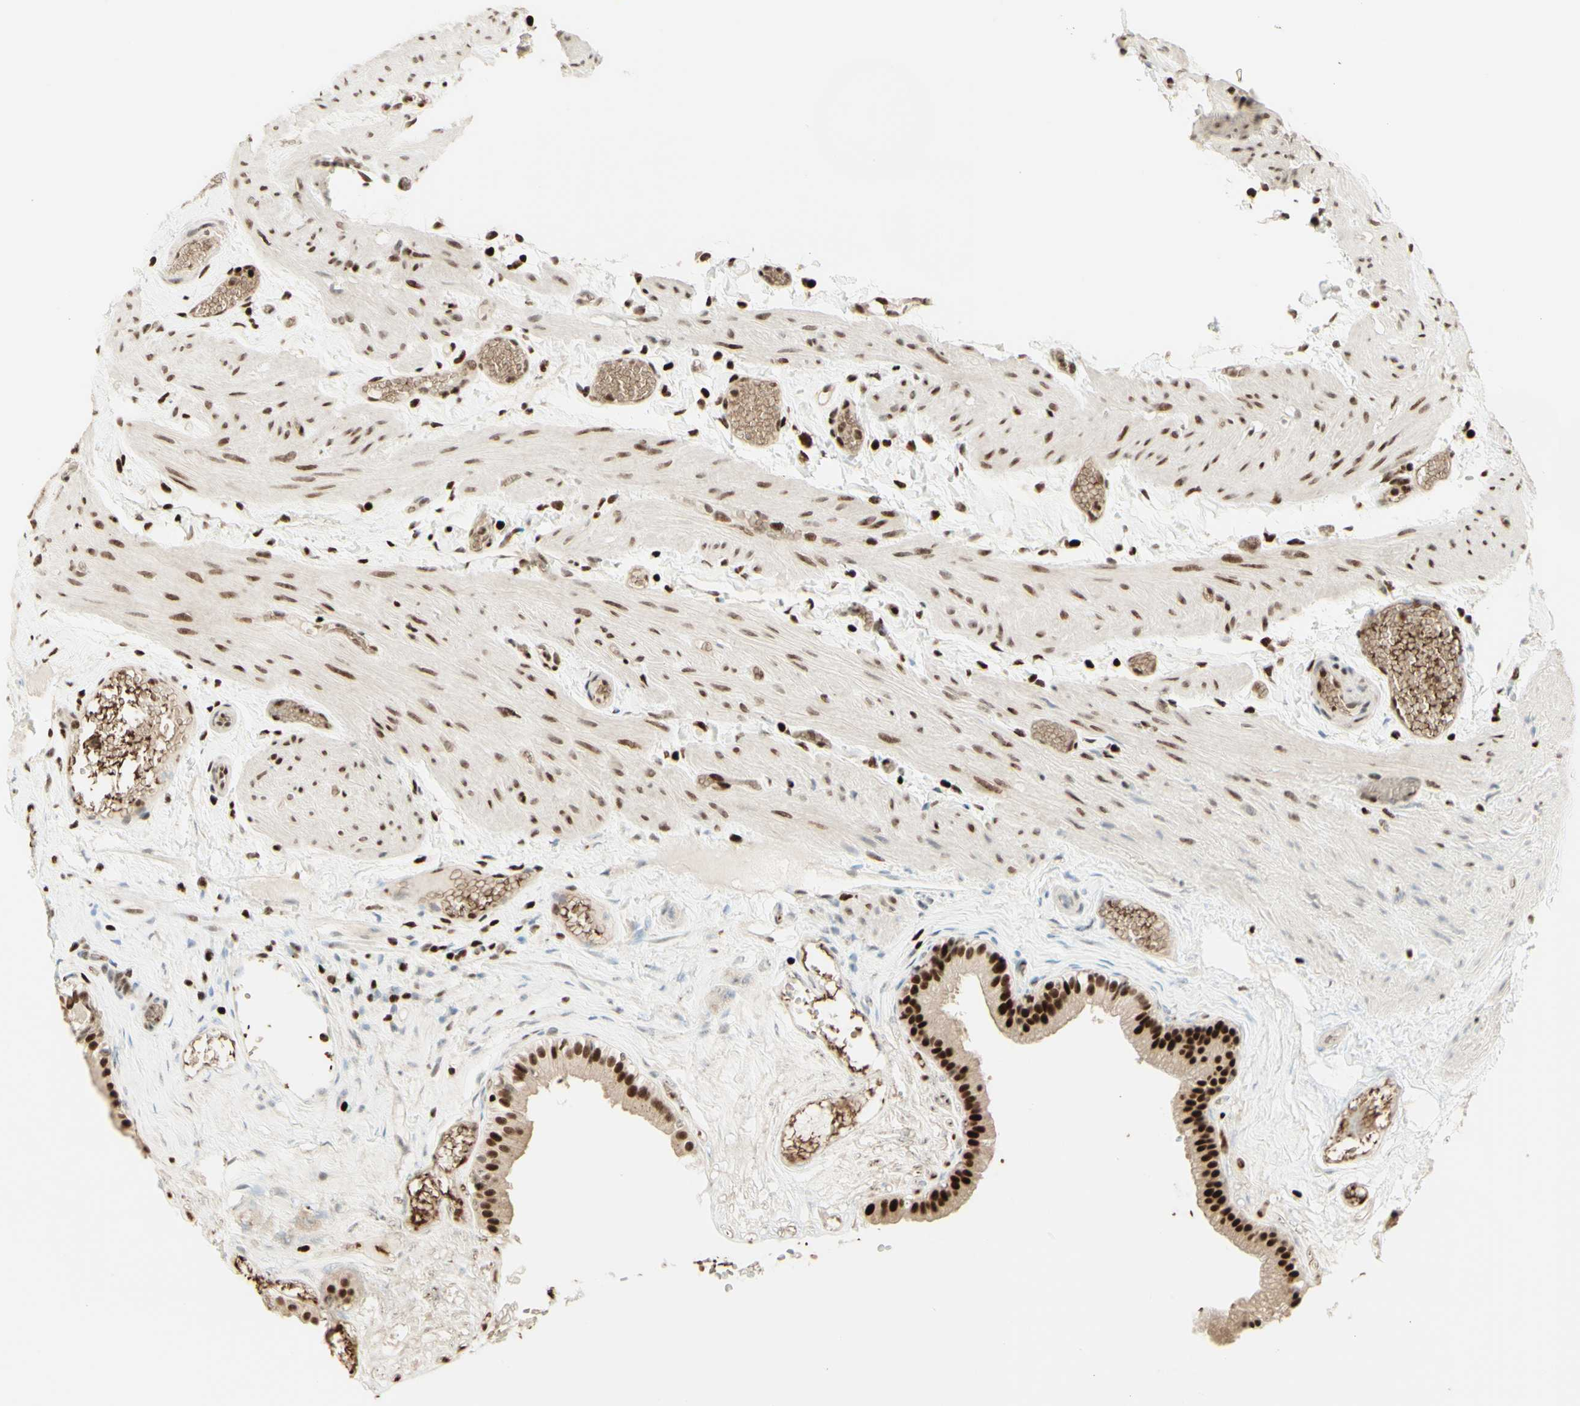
{"staining": {"intensity": "strong", "quantity": ">75%", "location": "cytoplasmic/membranous,nuclear"}, "tissue": "gallbladder", "cell_type": "Glandular cells", "image_type": "normal", "snomed": [{"axis": "morphology", "description": "Normal tissue, NOS"}, {"axis": "topography", "description": "Gallbladder"}], "caption": "Immunohistochemistry (DAB) staining of unremarkable gallbladder reveals strong cytoplasmic/membranous,nuclear protein staining in approximately >75% of glandular cells. (DAB (3,3'-diaminobenzidine) IHC with brightfield microscopy, high magnification).", "gene": "CDKL5", "patient": {"sex": "female", "age": 26}}